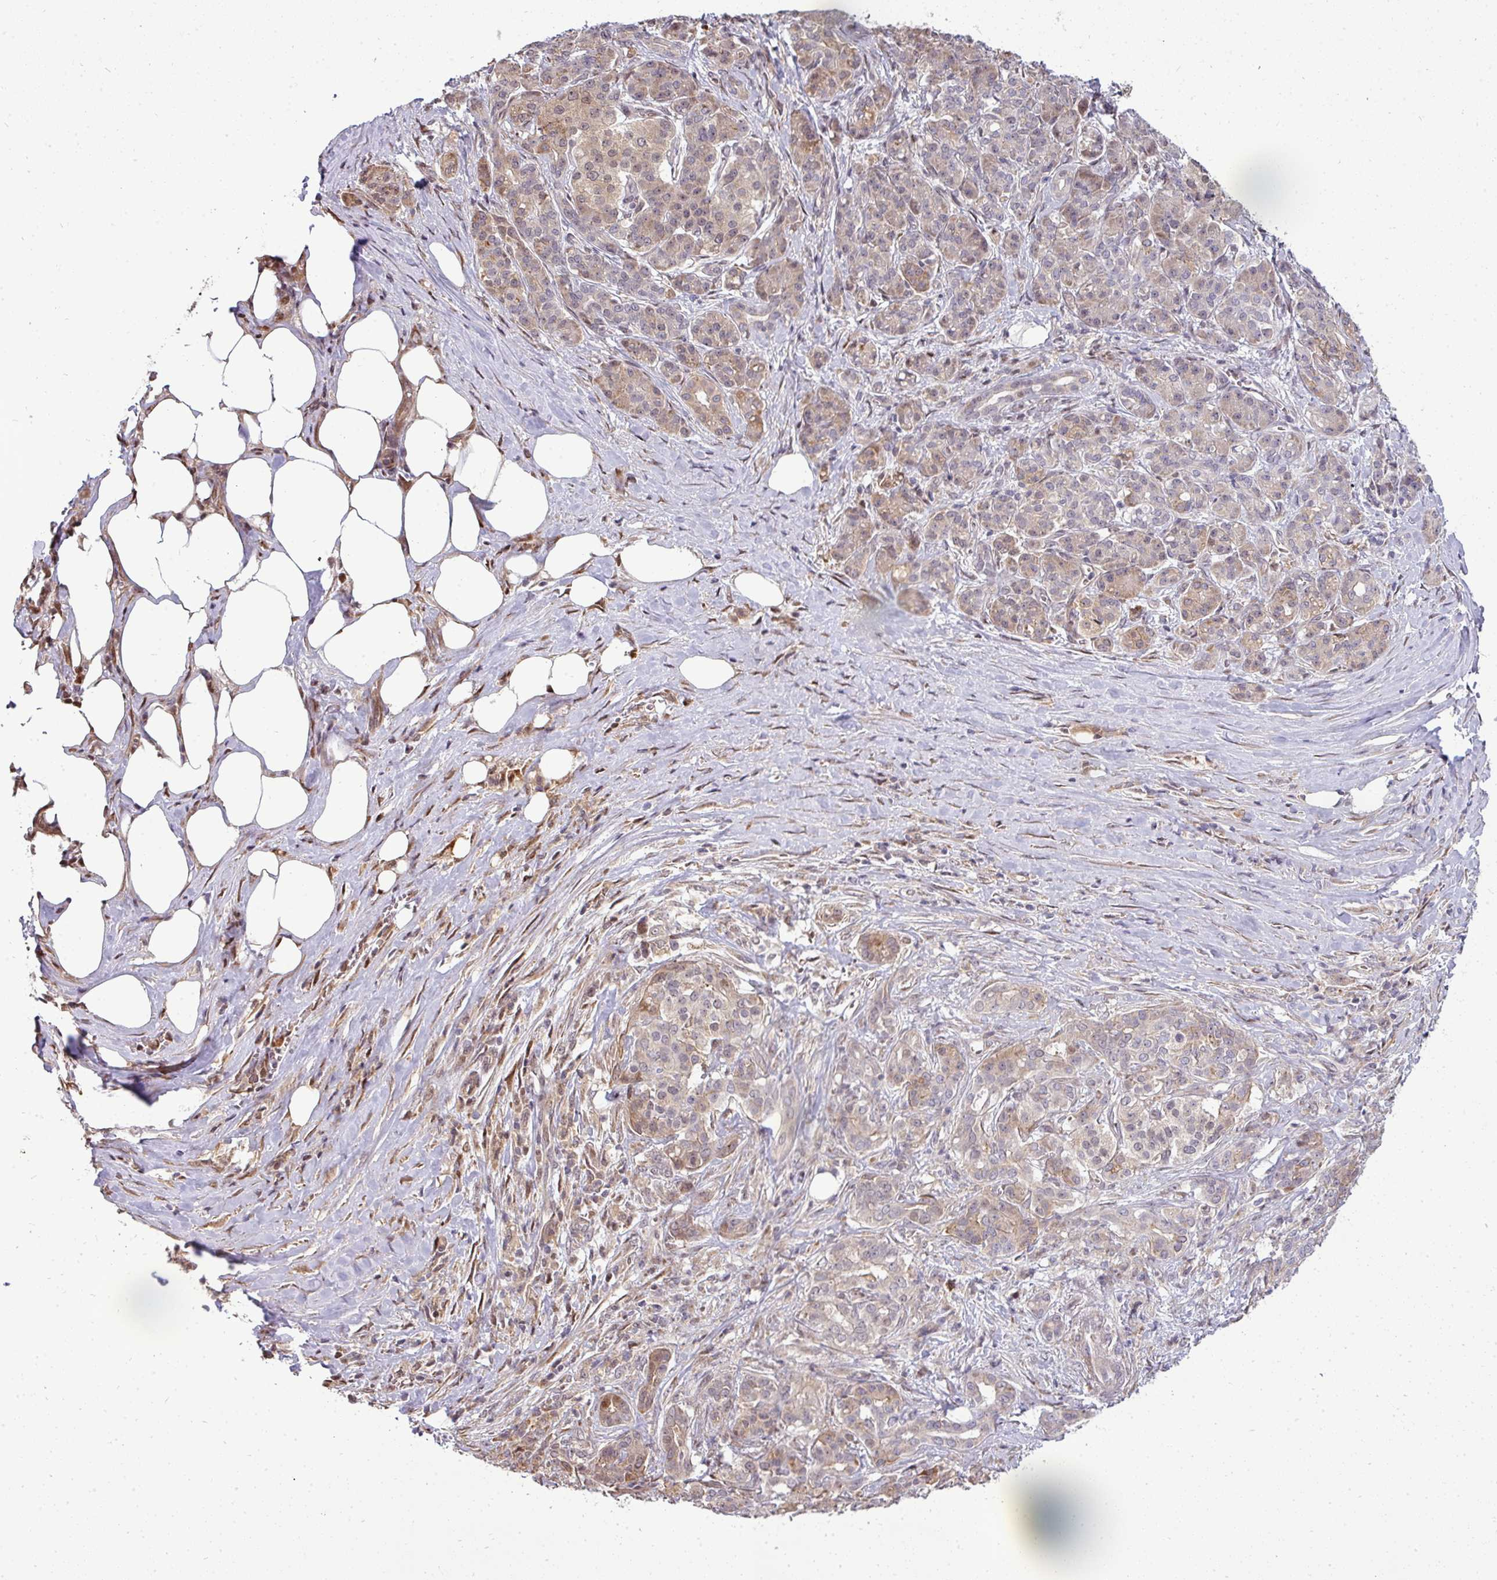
{"staining": {"intensity": "weak", "quantity": "25%-75%", "location": "cytoplasmic/membranous"}, "tissue": "pancreatic cancer", "cell_type": "Tumor cells", "image_type": "cancer", "snomed": [{"axis": "morphology", "description": "Adenocarcinoma, NOS"}, {"axis": "topography", "description": "Pancreas"}], "caption": "Immunohistochemical staining of pancreatic cancer (adenocarcinoma) shows low levels of weak cytoplasmic/membranous positivity in about 25%-75% of tumor cells.", "gene": "PATZ1", "patient": {"sex": "male", "age": 57}}